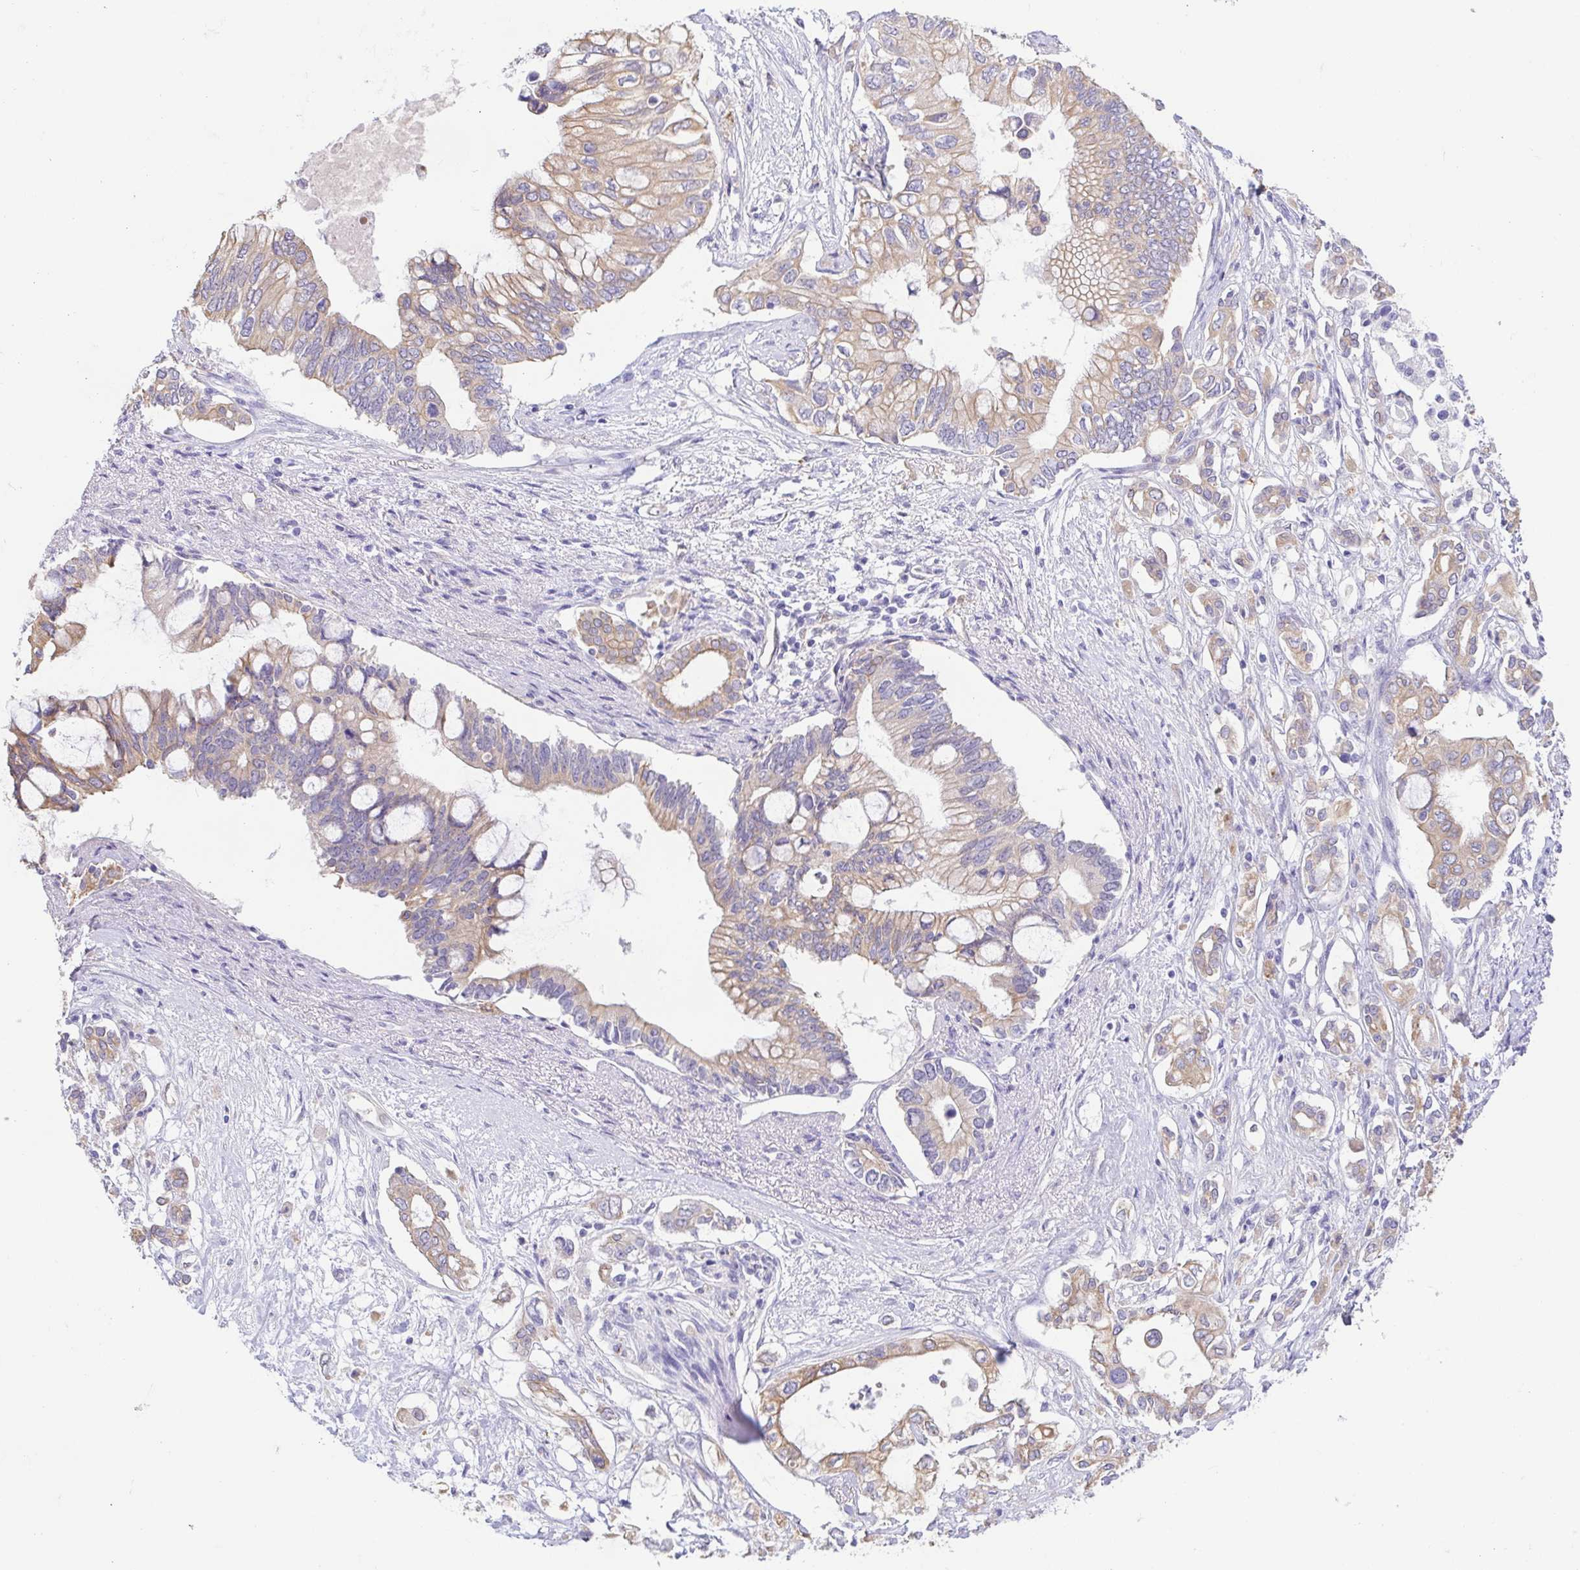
{"staining": {"intensity": "moderate", "quantity": "25%-75%", "location": "cytoplasmic/membranous"}, "tissue": "pancreatic cancer", "cell_type": "Tumor cells", "image_type": "cancer", "snomed": [{"axis": "morphology", "description": "Adenocarcinoma, NOS"}, {"axis": "topography", "description": "Pancreas"}], "caption": "Tumor cells exhibit medium levels of moderate cytoplasmic/membranous staining in approximately 25%-75% of cells in pancreatic cancer.", "gene": "FABP3", "patient": {"sex": "female", "age": 63}}